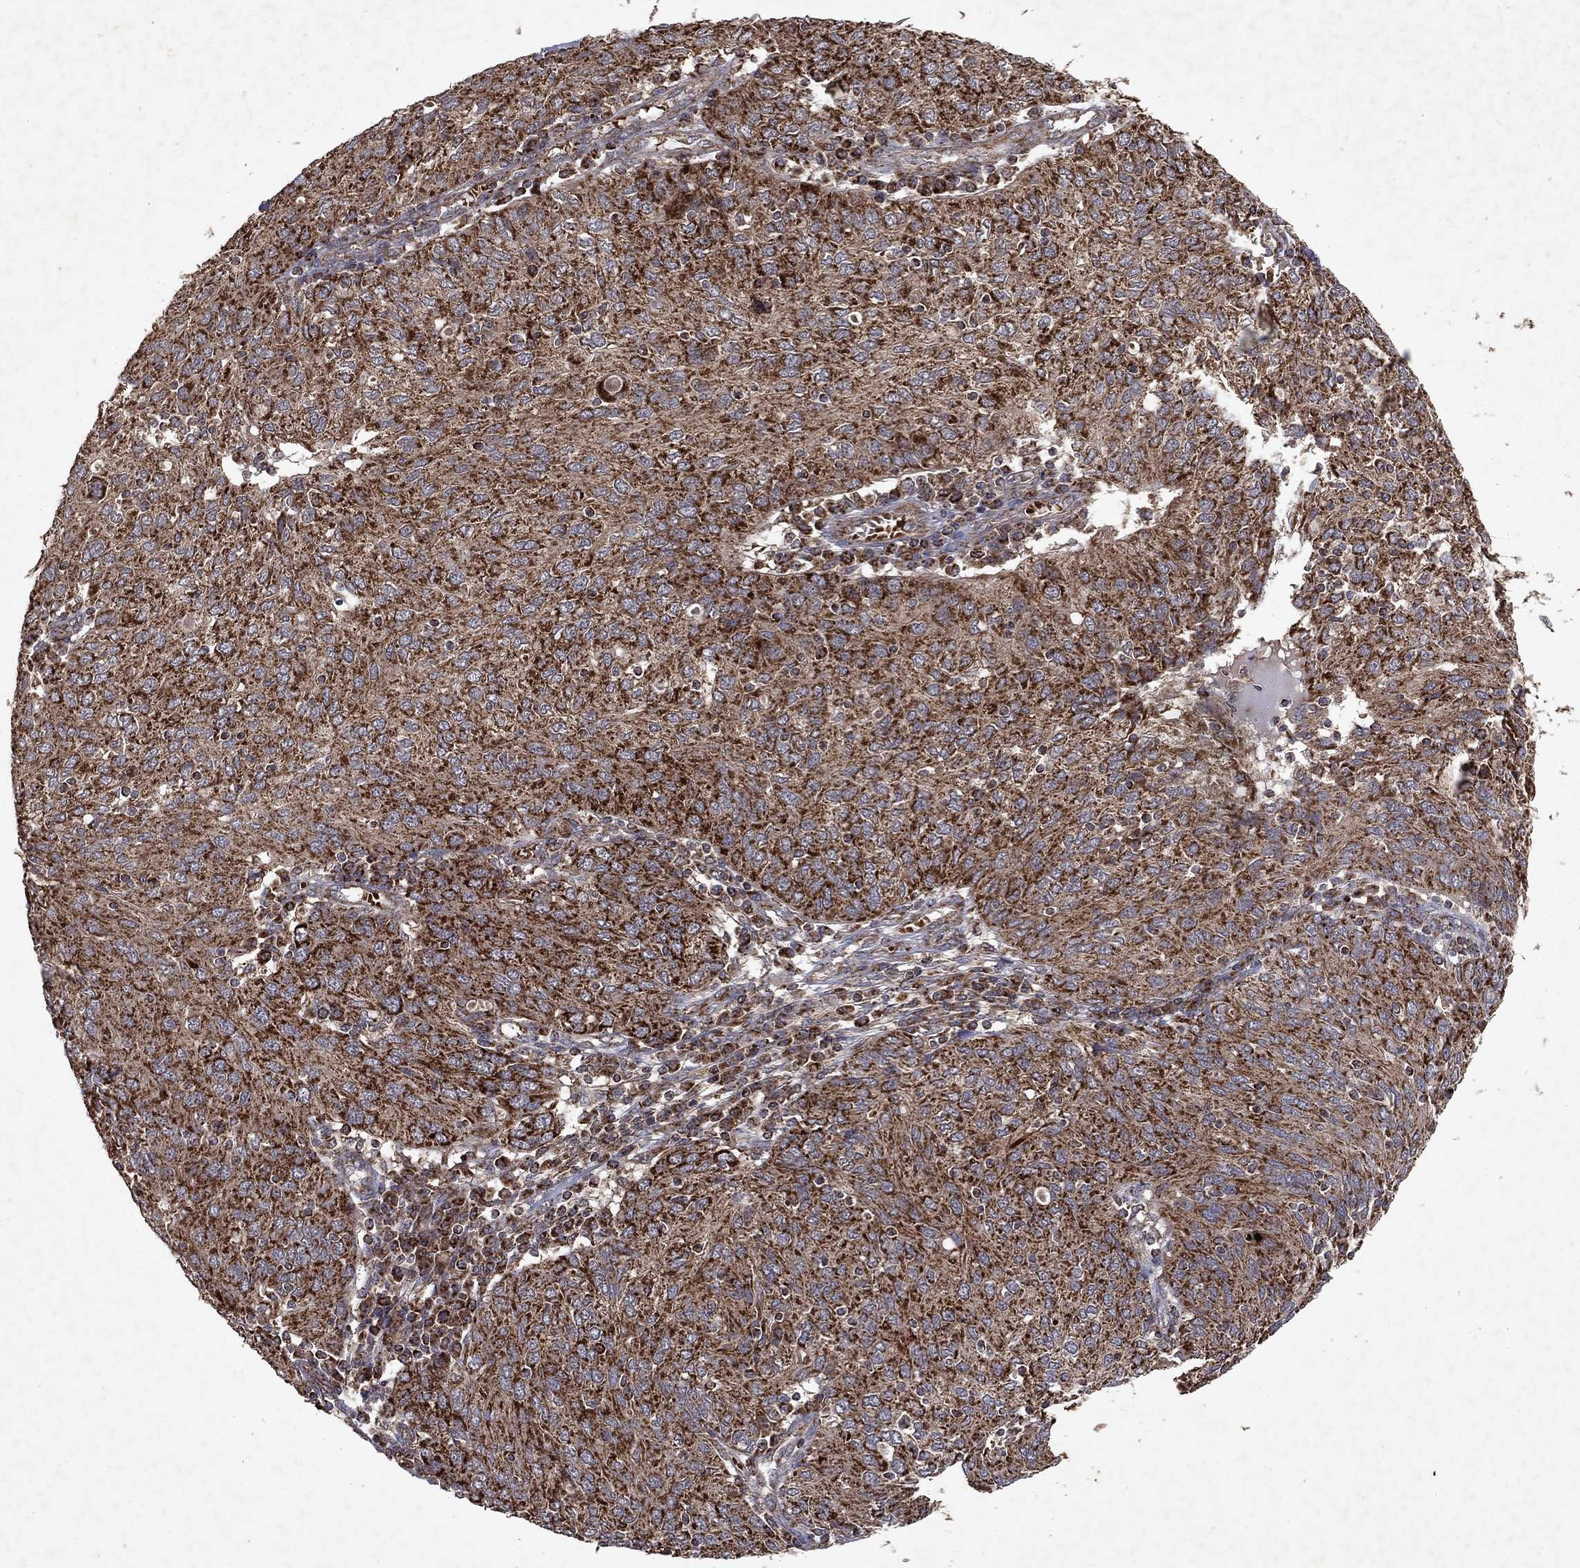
{"staining": {"intensity": "strong", "quantity": ">75%", "location": "cytoplasmic/membranous"}, "tissue": "ovarian cancer", "cell_type": "Tumor cells", "image_type": "cancer", "snomed": [{"axis": "morphology", "description": "Carcinoma, endometroid"}, {"axis": "topography", "description": "Ovary"}], "caption": "IHC (DAB (3,3'-diaminobenzidine)) staining of ovarian cancer (endometroid carcinoma) exhibits strong cytoplasmic/membranous protein expression in about >75% of tumor cells.", "gene": "PYROXD2", "patient": {"sex": "female", "age": 50}}